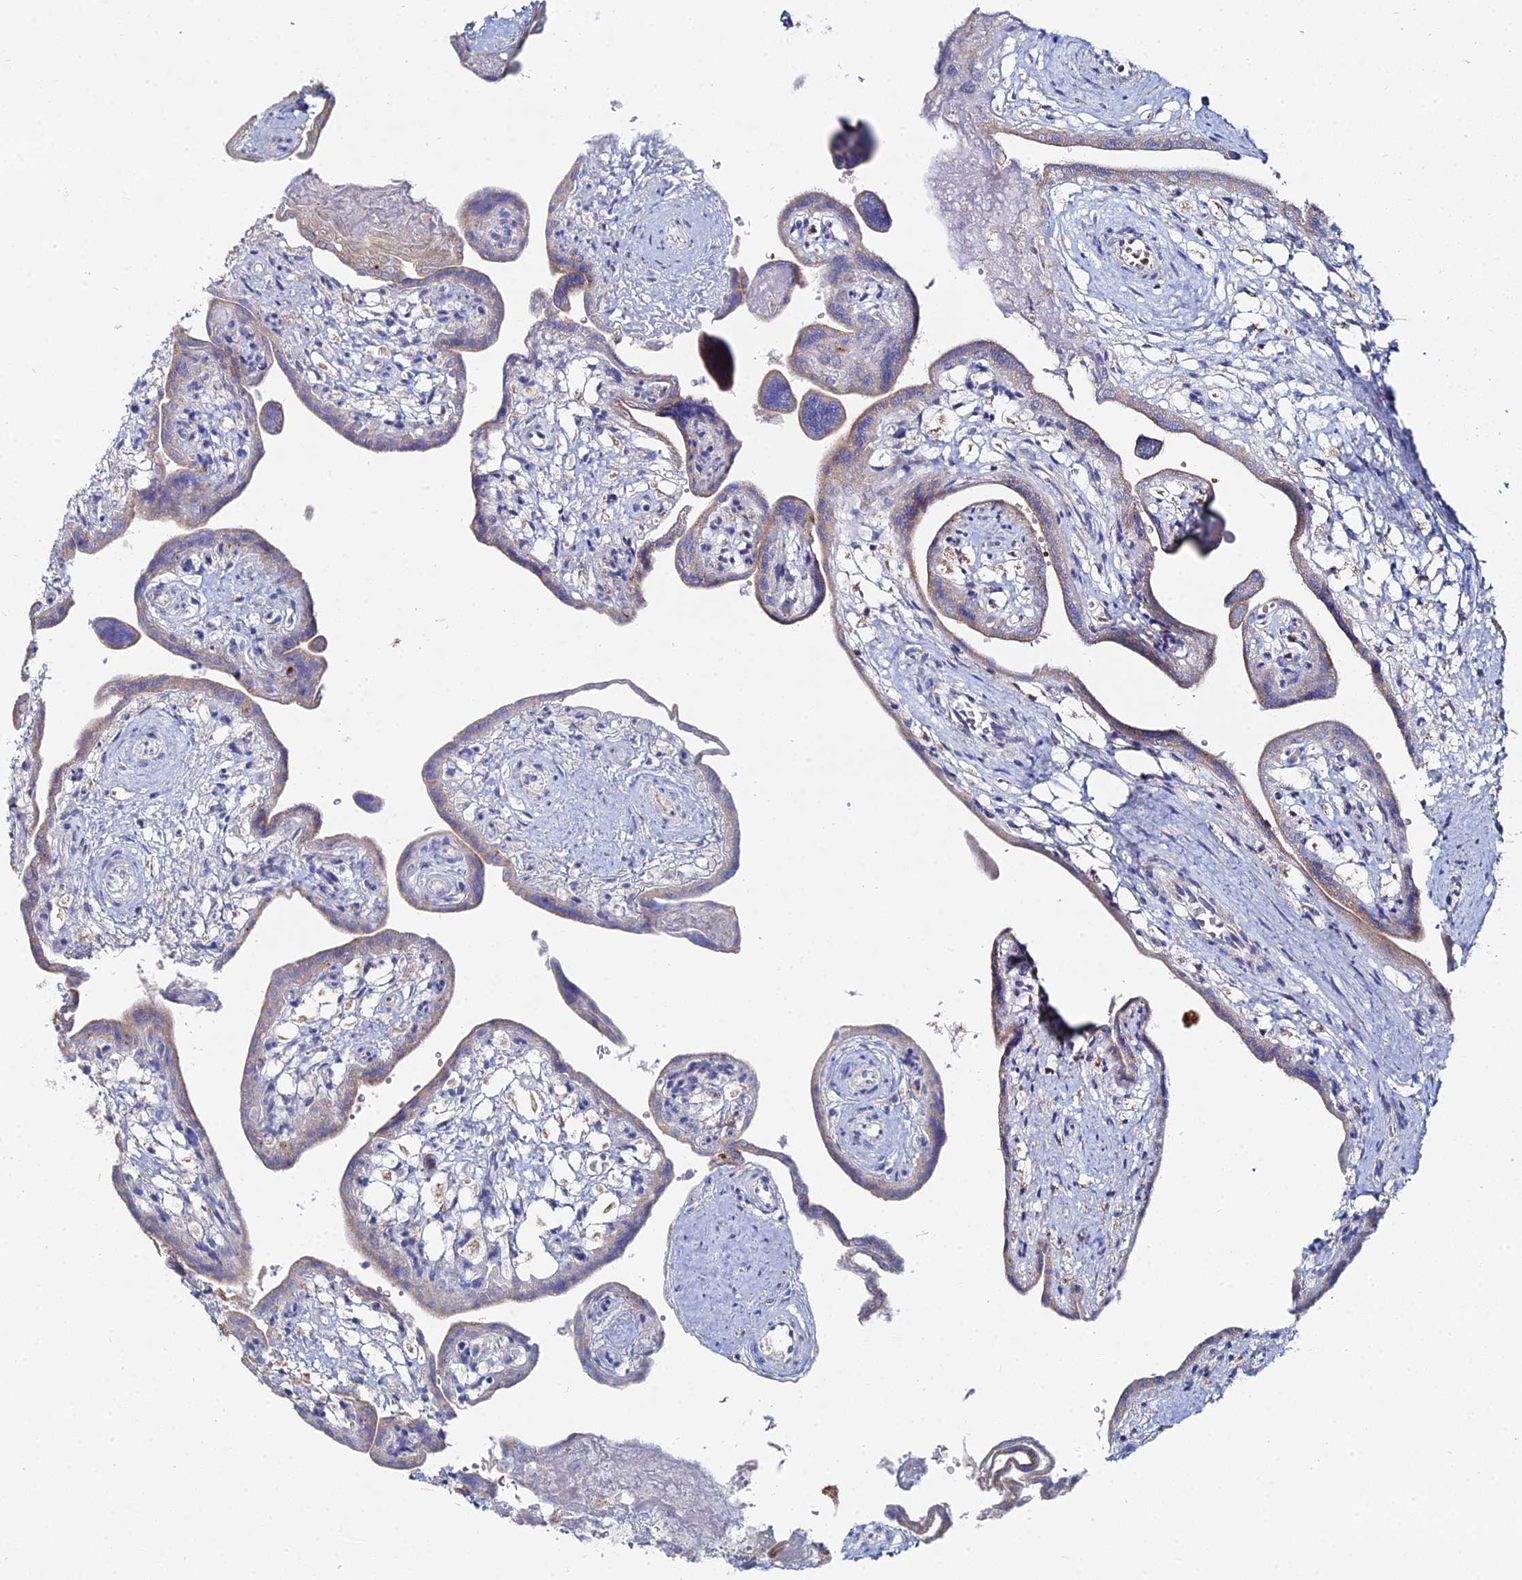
{"staining": {"intensity": "weak", "quantity": "25%-75%", "location": "cytoplasmic/membranous"}, "tissue": "placenta", "cell_type": "Trophoblastic cells", "image_type": "normal", "snomed": [{"axis": "morphology", "description": "Normal tissue, NOS"}, {"axis": "topography", "description": "Placenta"}], "caption": "Placenta stained for a protein (brown) displays weak cytoplasmic/membranous positive staining in approximately 25%-75% of trophoblastic cells.", "gene": "MPC1", "patient": {"sex": "female", "age": 37}}